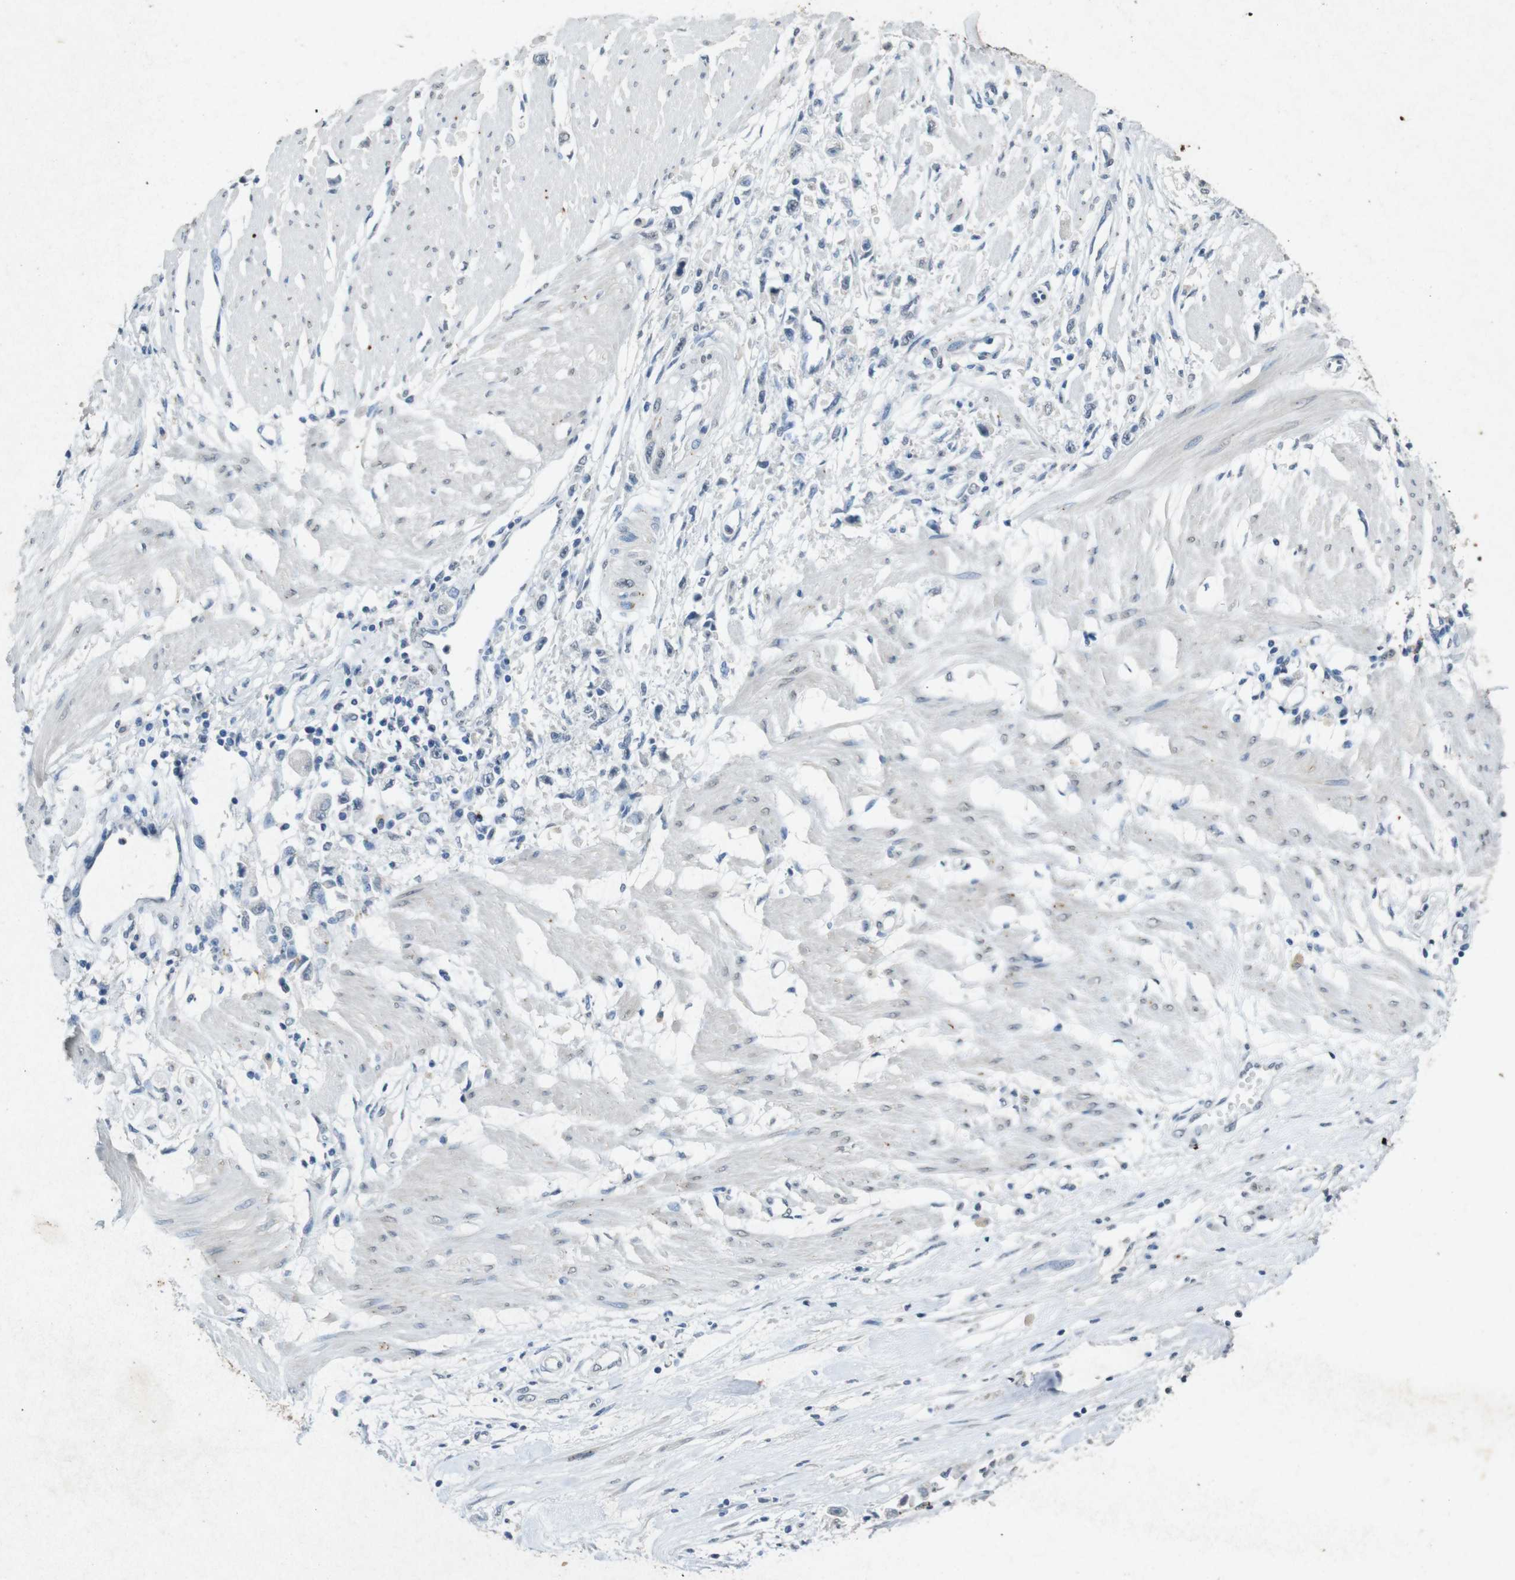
{"staining": {"intensity": "negative", "quantity": "none", "location": "none"}, "tissue": "stomach cancer", "cell_type": "Tumor cells", "image_type": "cancer", "snomed": [{"axis": "morphology", "description": "Adenocarcinoma, NOS"}, {"axis": "topography", "description": "Stomach"}], "caption": "High power microscopy image of an immunohistochemistry histopathology image of adenocarcinoma (stomach), revealing no significant positivity in tumor cells.", "gene": "STBD1", "patient": {"sex": "female", "age": 59}}